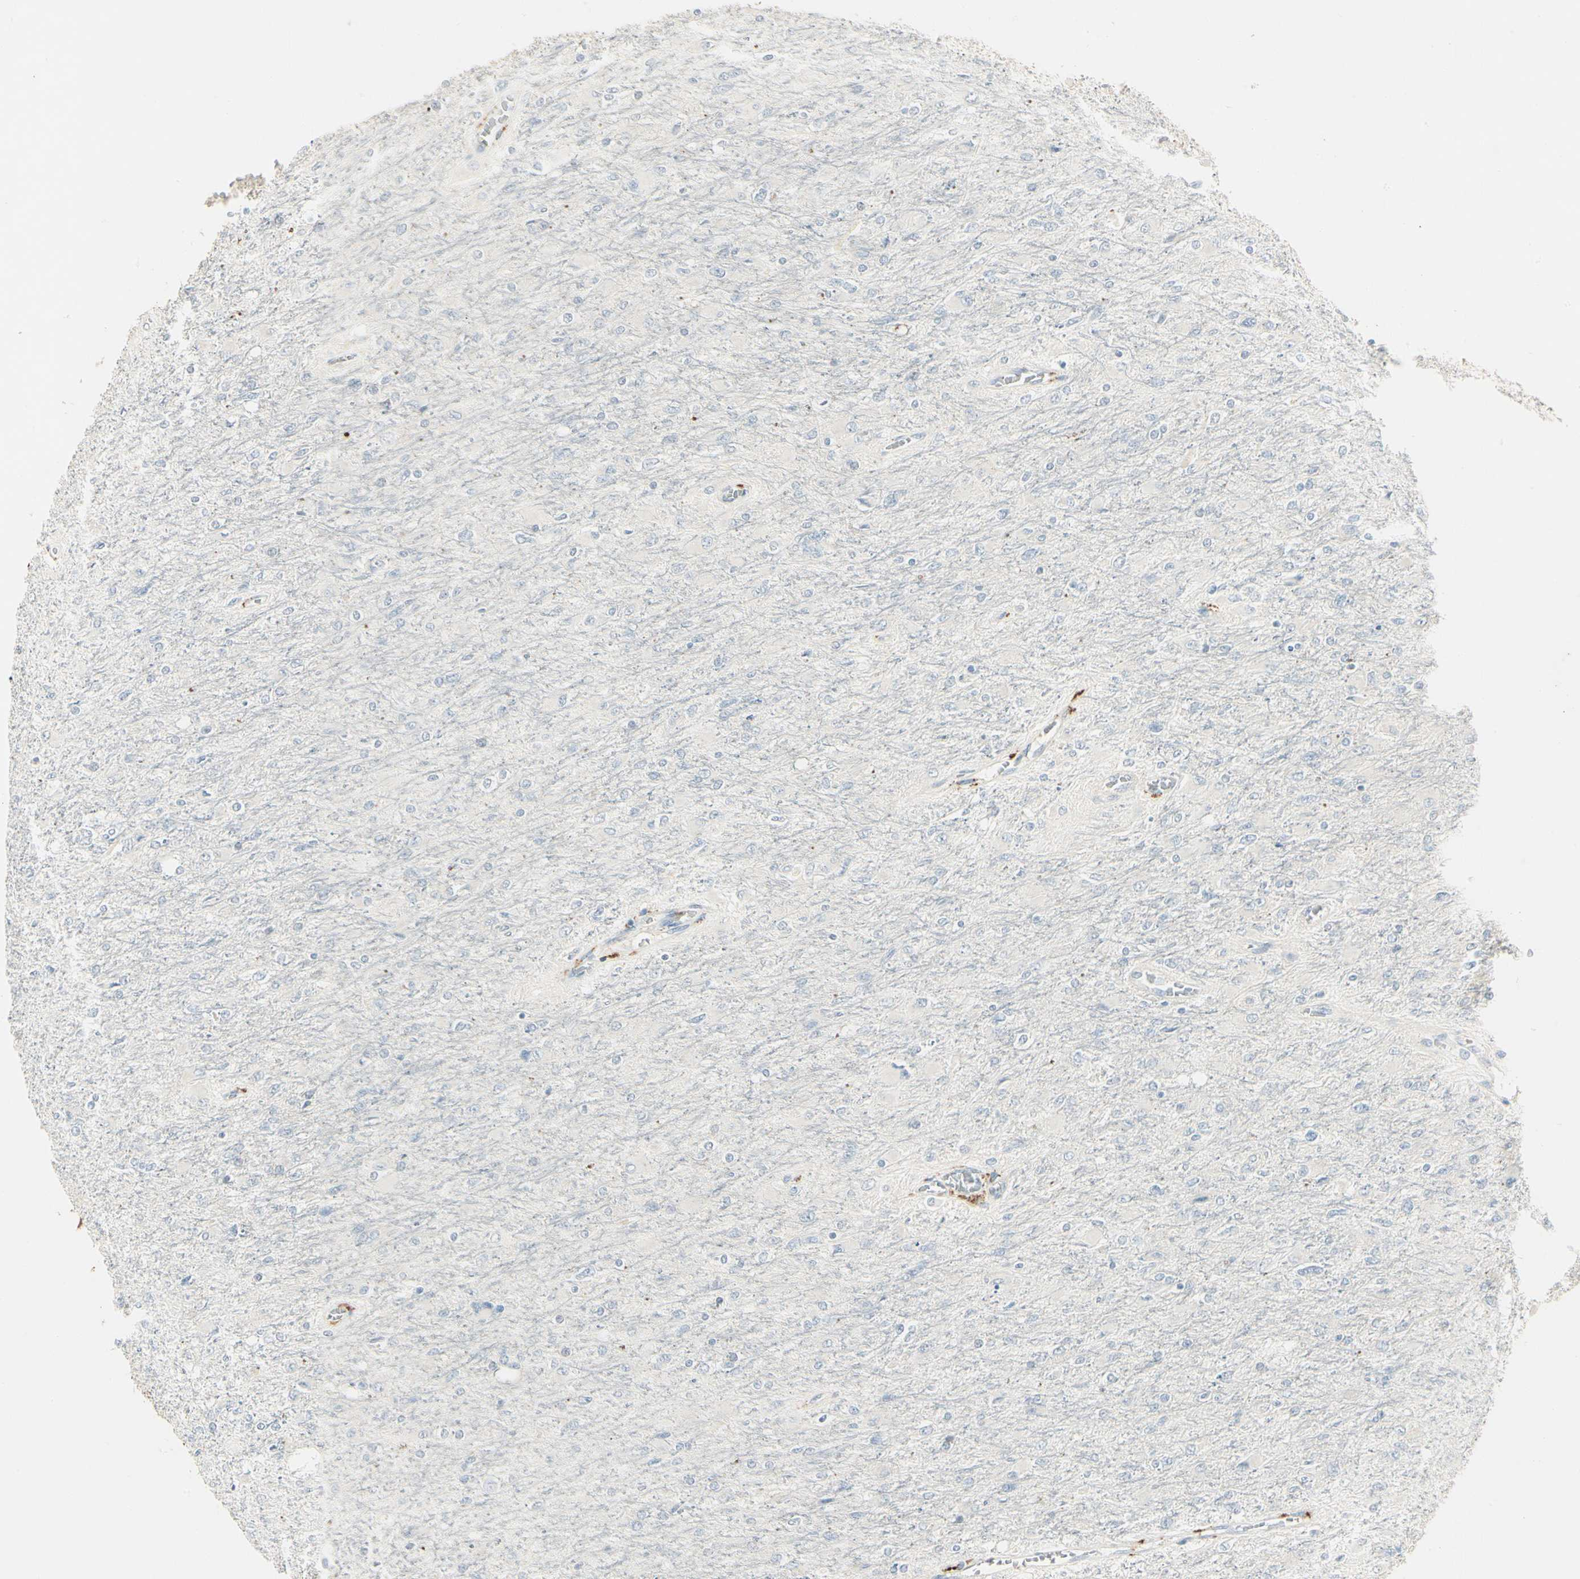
{"staining": {"intensity": "negative", "quantity": "none", "location": "none"}, "tissue": "glioma", "cell_type": "Tumor cells", "image_type": "cancer", "snomed": [{"axis": "morphology", "description": "Glioma, malignant, High grade"}, {"axis": "topography", "description": "Cerebral cortex"}], "caption": "A high-resolution micrograph shows immunohistochemistry (IHC) staining of high-grade glioma (malignant), which displays no significant positivity in tumor cells. (DAB (3,3'-diaminobenzidine) immunohistochemistry (IHC) with hematoxylin counter stain).", "gene": "SKIL", "patient": {"sex": "female", "age": 36}}